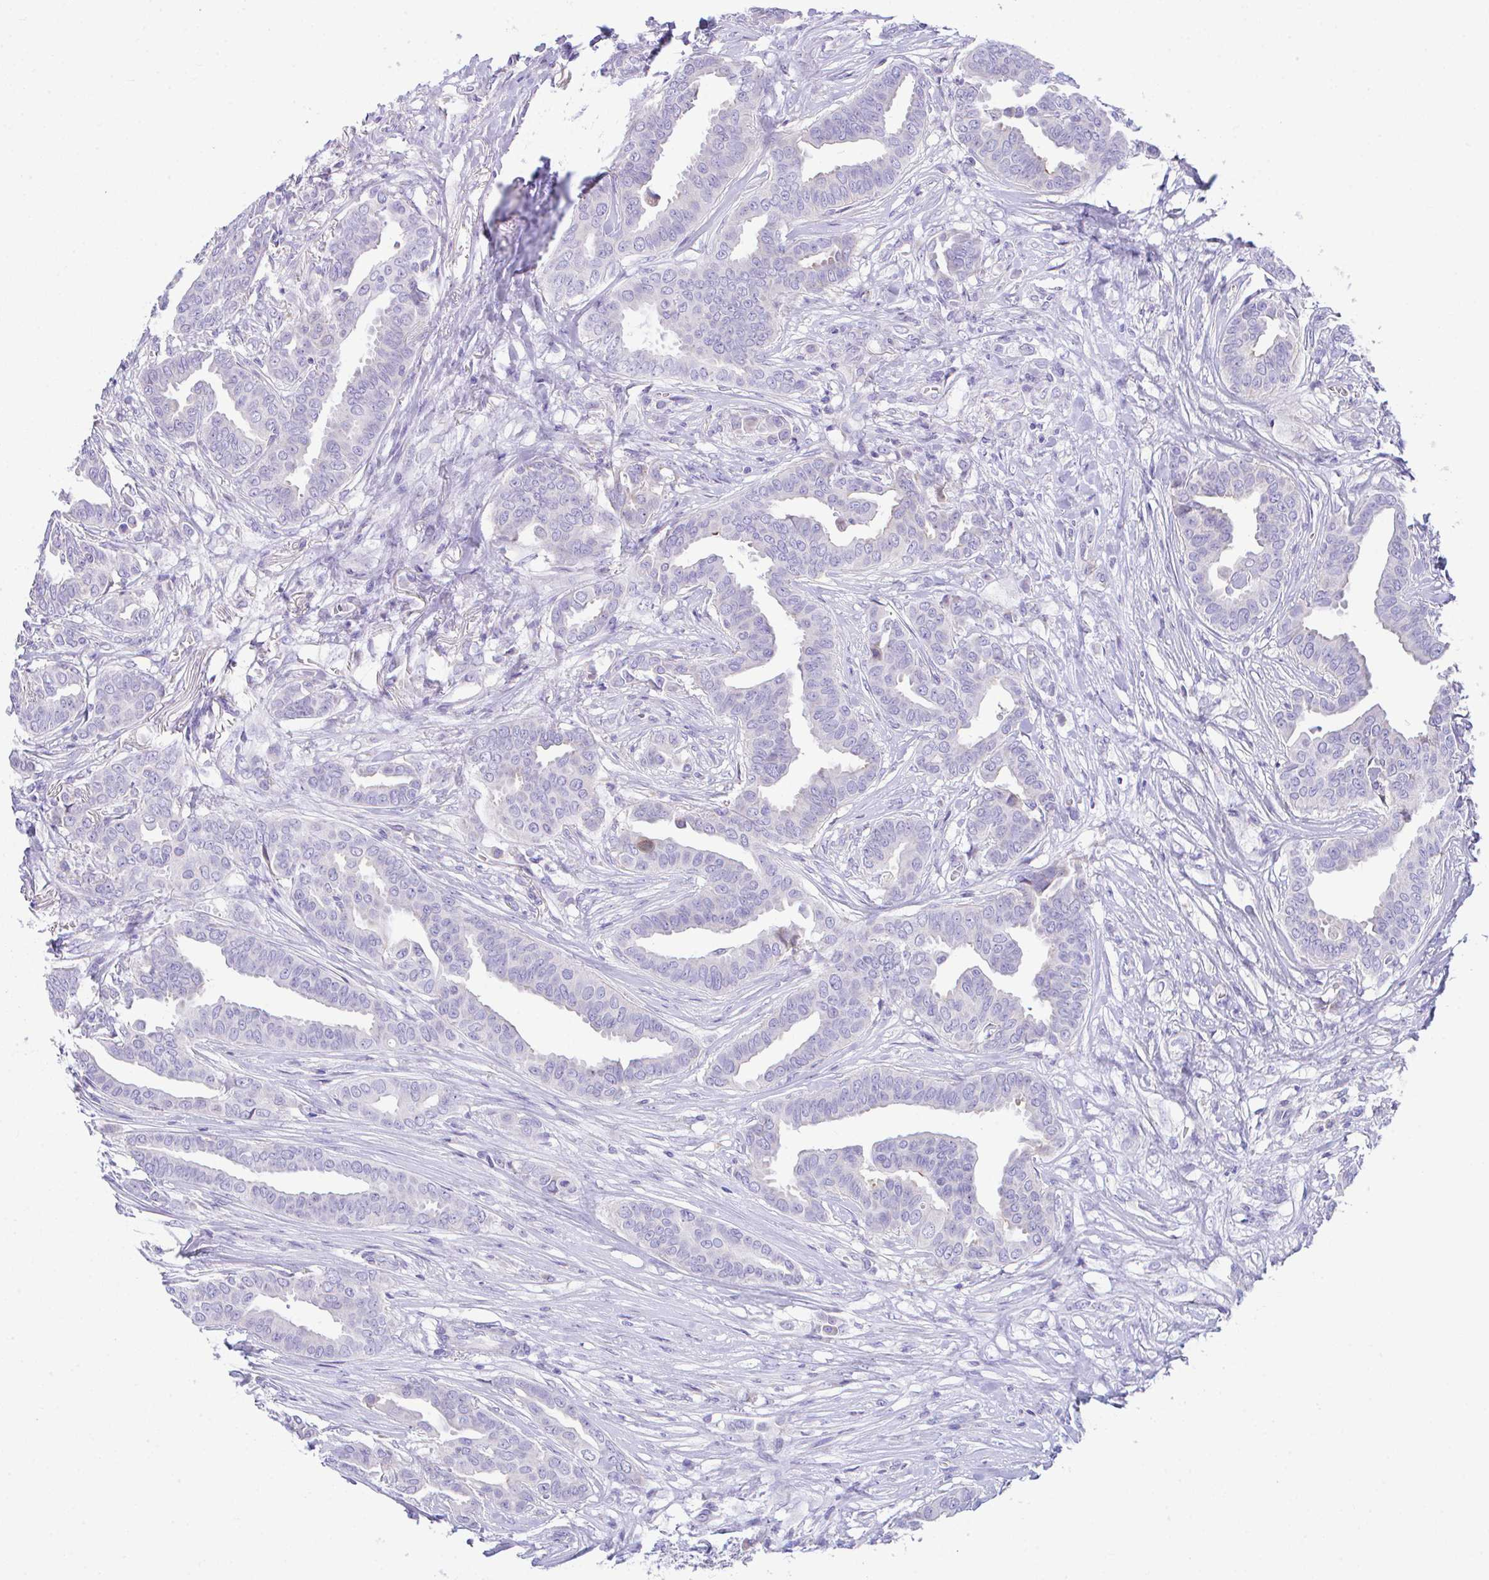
{"staining": {"intensity": "negative", "quantity": "none", "location": "none"}, "tissue": "breast cancer", "cell_type": "Tumor cells", "image_type": "cancer", "snomed": [{"axis": "morphology", "description": "Duct carcinoma"}, {"axis": "topography", "description": "Breast"}], "caption": "Micrograph shows no protein positivity in tumor cells of invasive ductal carcinoma (breast) tissue.", "gene": "NLRP8", "patient": {"sex": "female", "age": 45}}